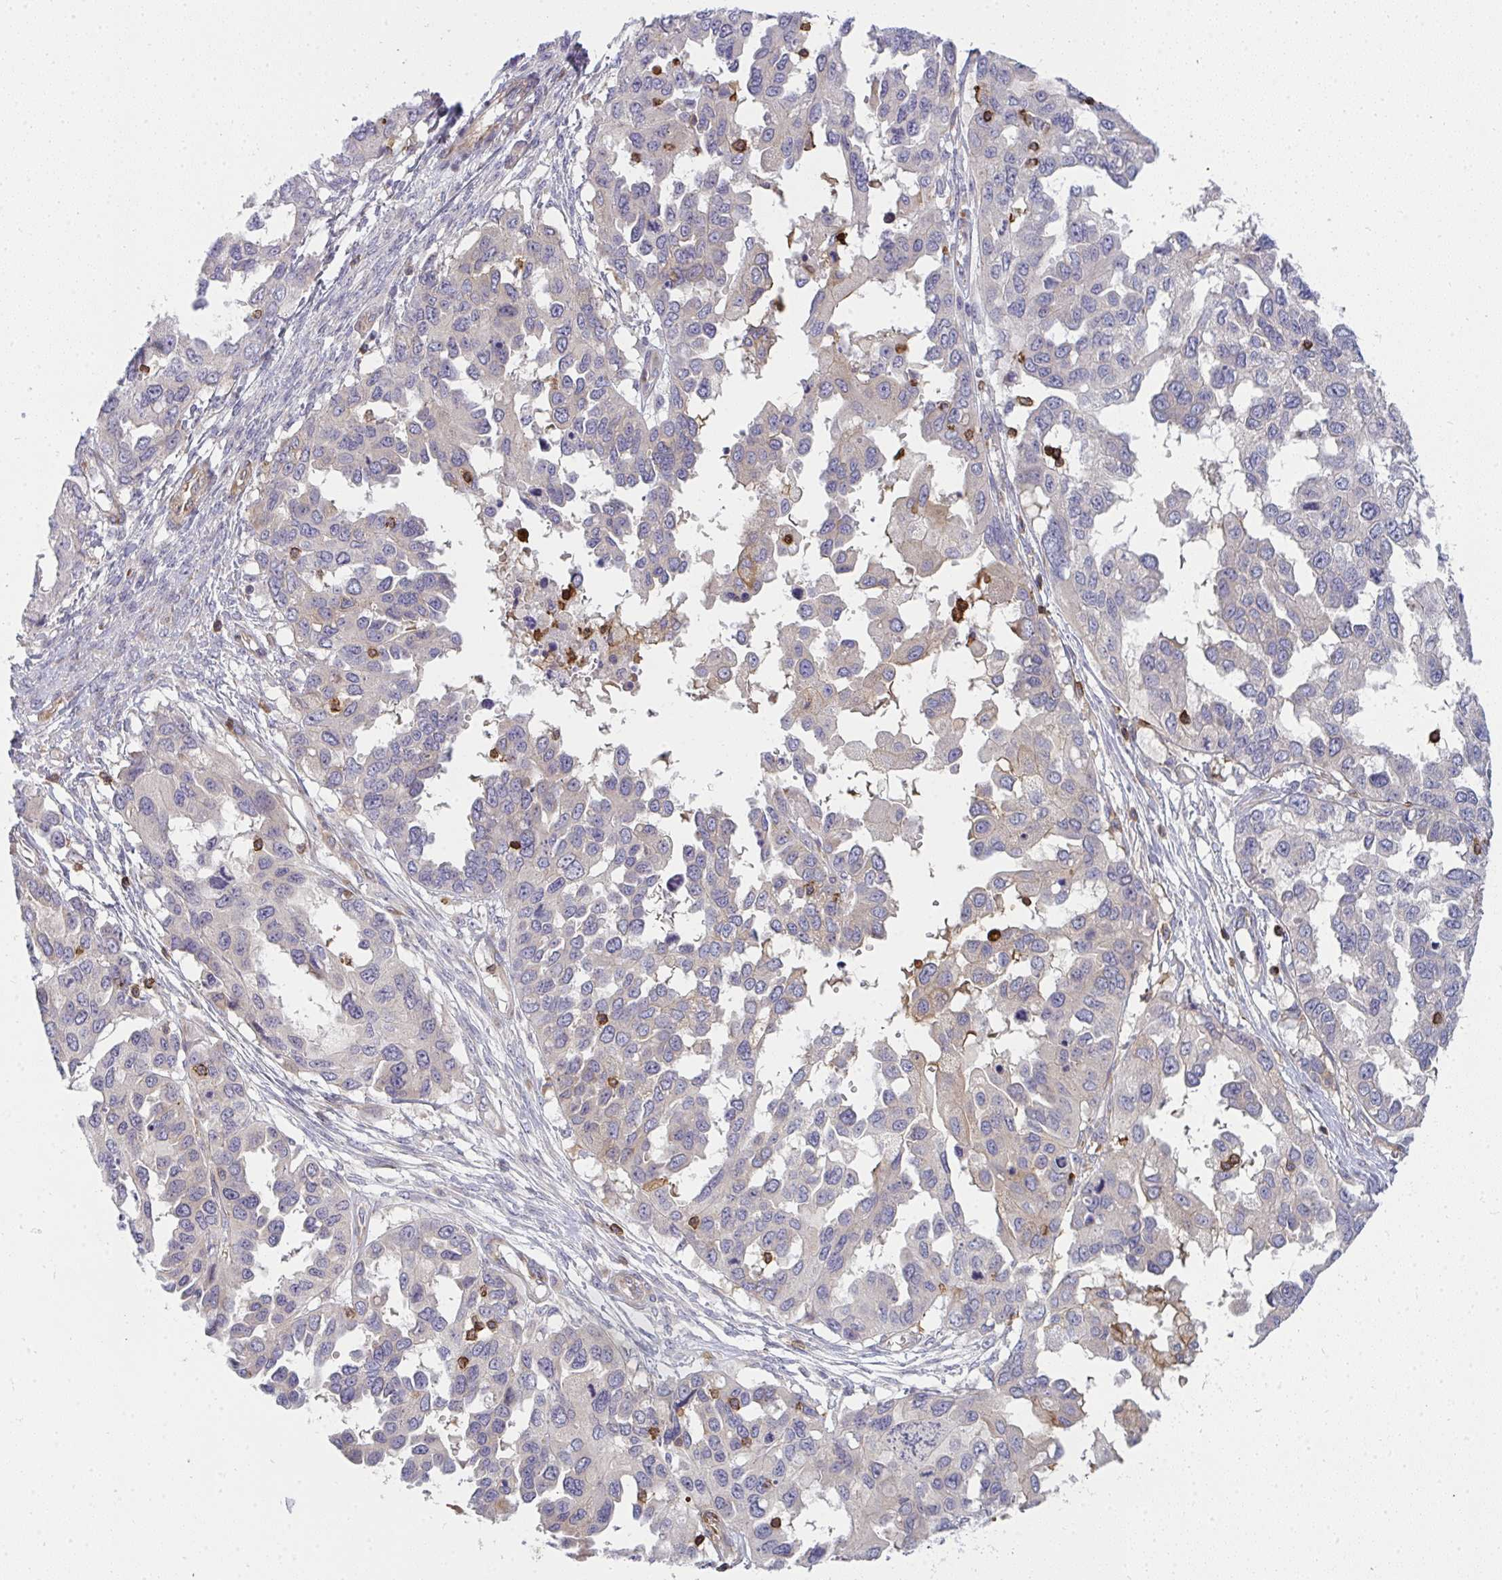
{"staining": {"intensity": "negative", "quantity": "none", "location": "none"}, "tissue": "ovarian cancer", "cell_type": "Tumor cells", "image_type": "cancer", "snomed": [{"axis": "morphology", "description": "Cystadenocarcinoma, serous, NOS"}, {"axis": "topography", "description": "Ovary"}], "caption": "Ovarian cancer stained for a protein using immunohistochemistry displays no staining tumor cells.", "gene": "CSF3R", "patient": {"sex": "female", "age": 53}}